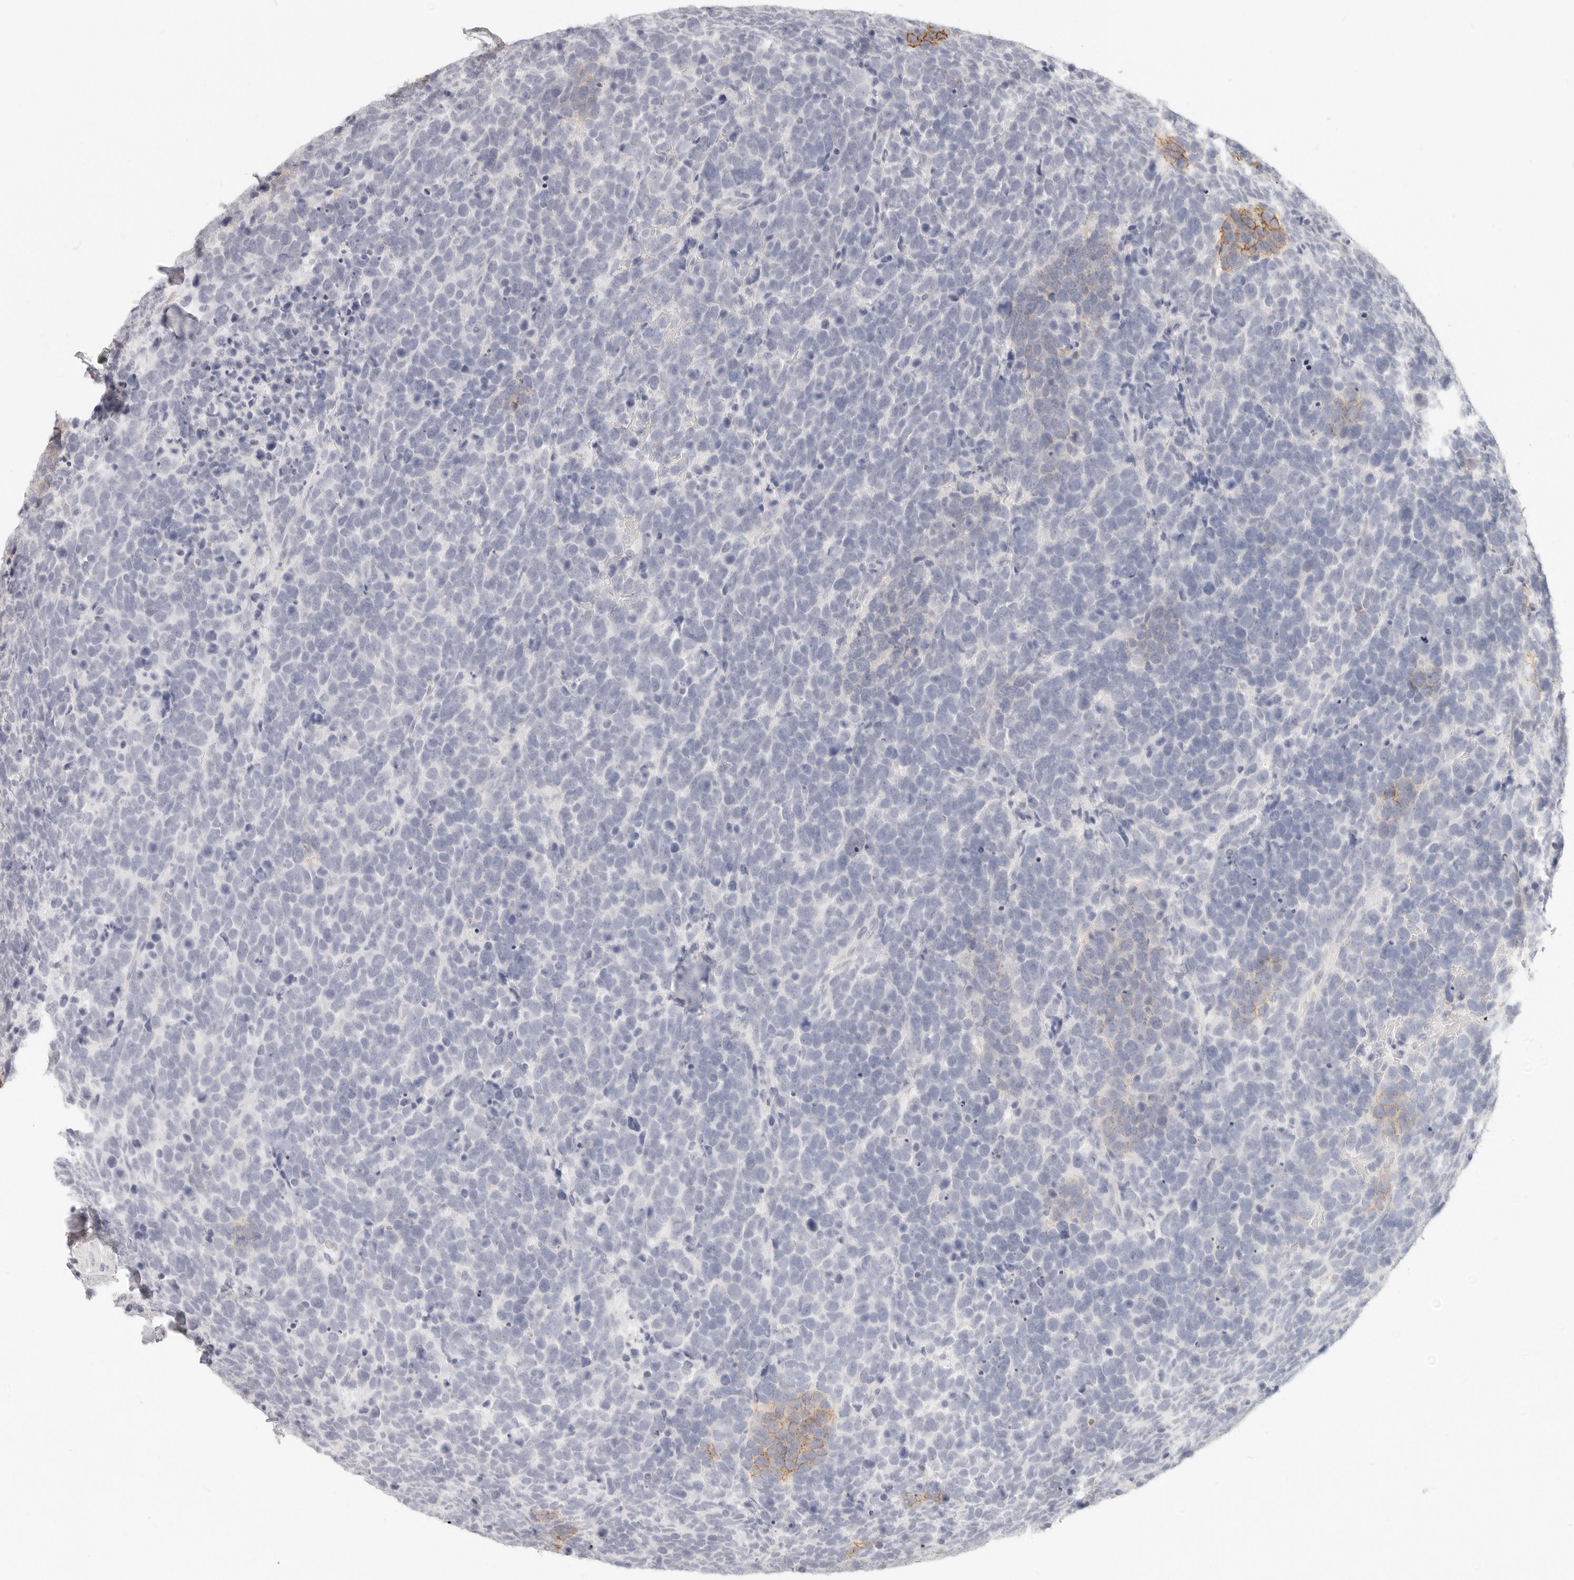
{"staining": {"intensity": "moderate", "quantity": "<25%", "location": "cytoplasmic/membranous"}, "tissue": "urothelial cancer", "cell_type": "Tumor cells", "image_type": "cancer", "snomed": [{"axis": "morphology", "description": "Urothelial carcinoma, High grade"}, {"axis": "topography", "description": "Urinary bladder"}], "caption": "Moderate cytoplasmic/membranous expression is present in about <25% of tumor cells in high-grade urothelial carcinoma. The staining is performed using DAB brown chromogen to label protein expression. The nuclei are counter-stained blue using hematoxylin.", "gene": "EPCAM", "patient": {"sex": "female", "age": 82}}